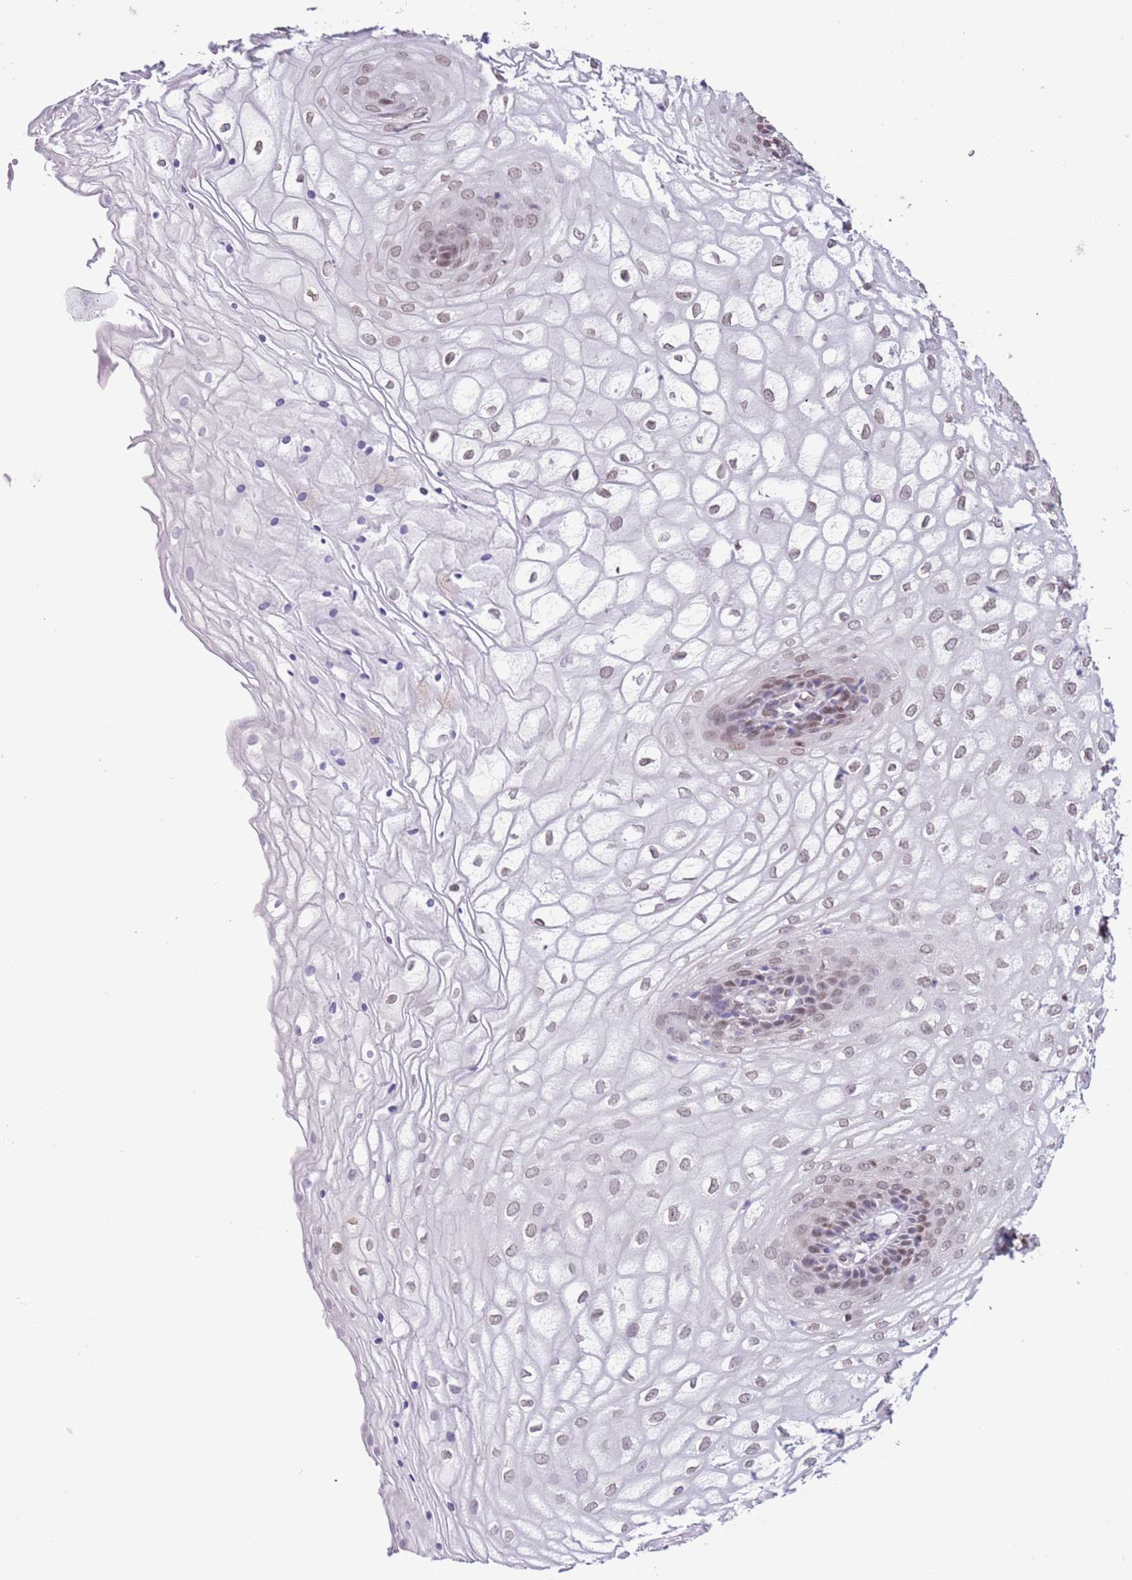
{"staining": {"intensity": "moderate", "quantity": "25%-75%", "location": "nuclear"}, "tissue": "vagina", "cell_type": "Squamous epithelial cells", "image_type": "normal", "snomed": [{"axis": "morphology", "description": "Normal tissue, NOS"}, {"axis": "topography", "description": "Vagina"}], "caption": "The immunohistochemical stain shows moderate nuclear staining in squamous epithelial cells of benign vagina. The protein of interest is stained brown, and the nuclei are stained in blue (DAB (3,3'-diaminobenzidine) IHC with brightfield microscopy, high magnification).", "gene": "ZGLP1", "patient": {"sex": "female", "age": 34}}